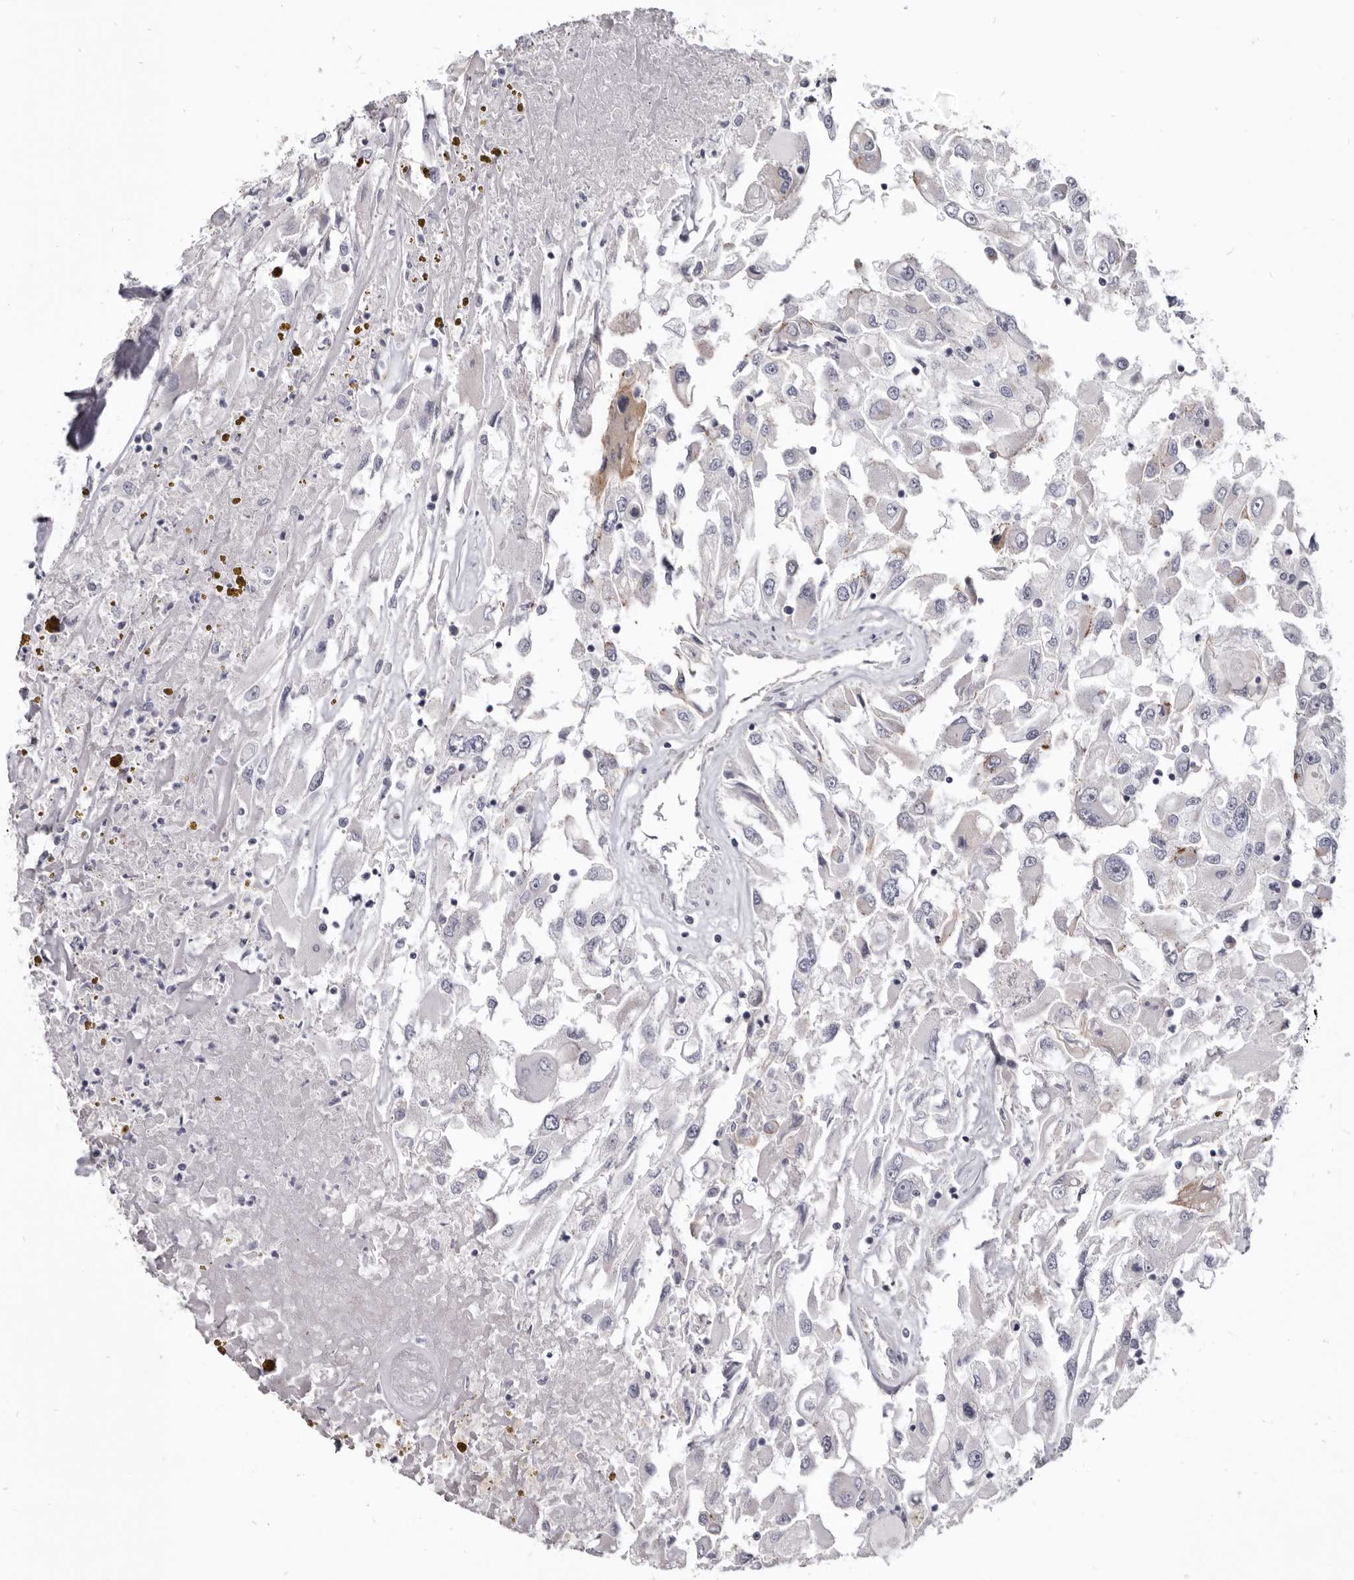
{"staining": {"intensity": "negative", "quantity": "none", "location": "none"}, "tissue": "renal cancer", "cell_type": "Tumor cells", "image_type": "cancer", "snomed": [{"axis": "morphology", "description": "Adenocarcinoma, NOS"}, {"axis": "topography", "description": "Kidney"}], "caption": "This is a micrograph of IHC staining of renal cancer, which shows no positivity in tumor cells. (Brightfield microscopy of DAB (3,3'-diaminobenzidine) immunohistochemistry at high magnification).", "gene": "CGN", "patient": {"sex": "female", "age": 52}}